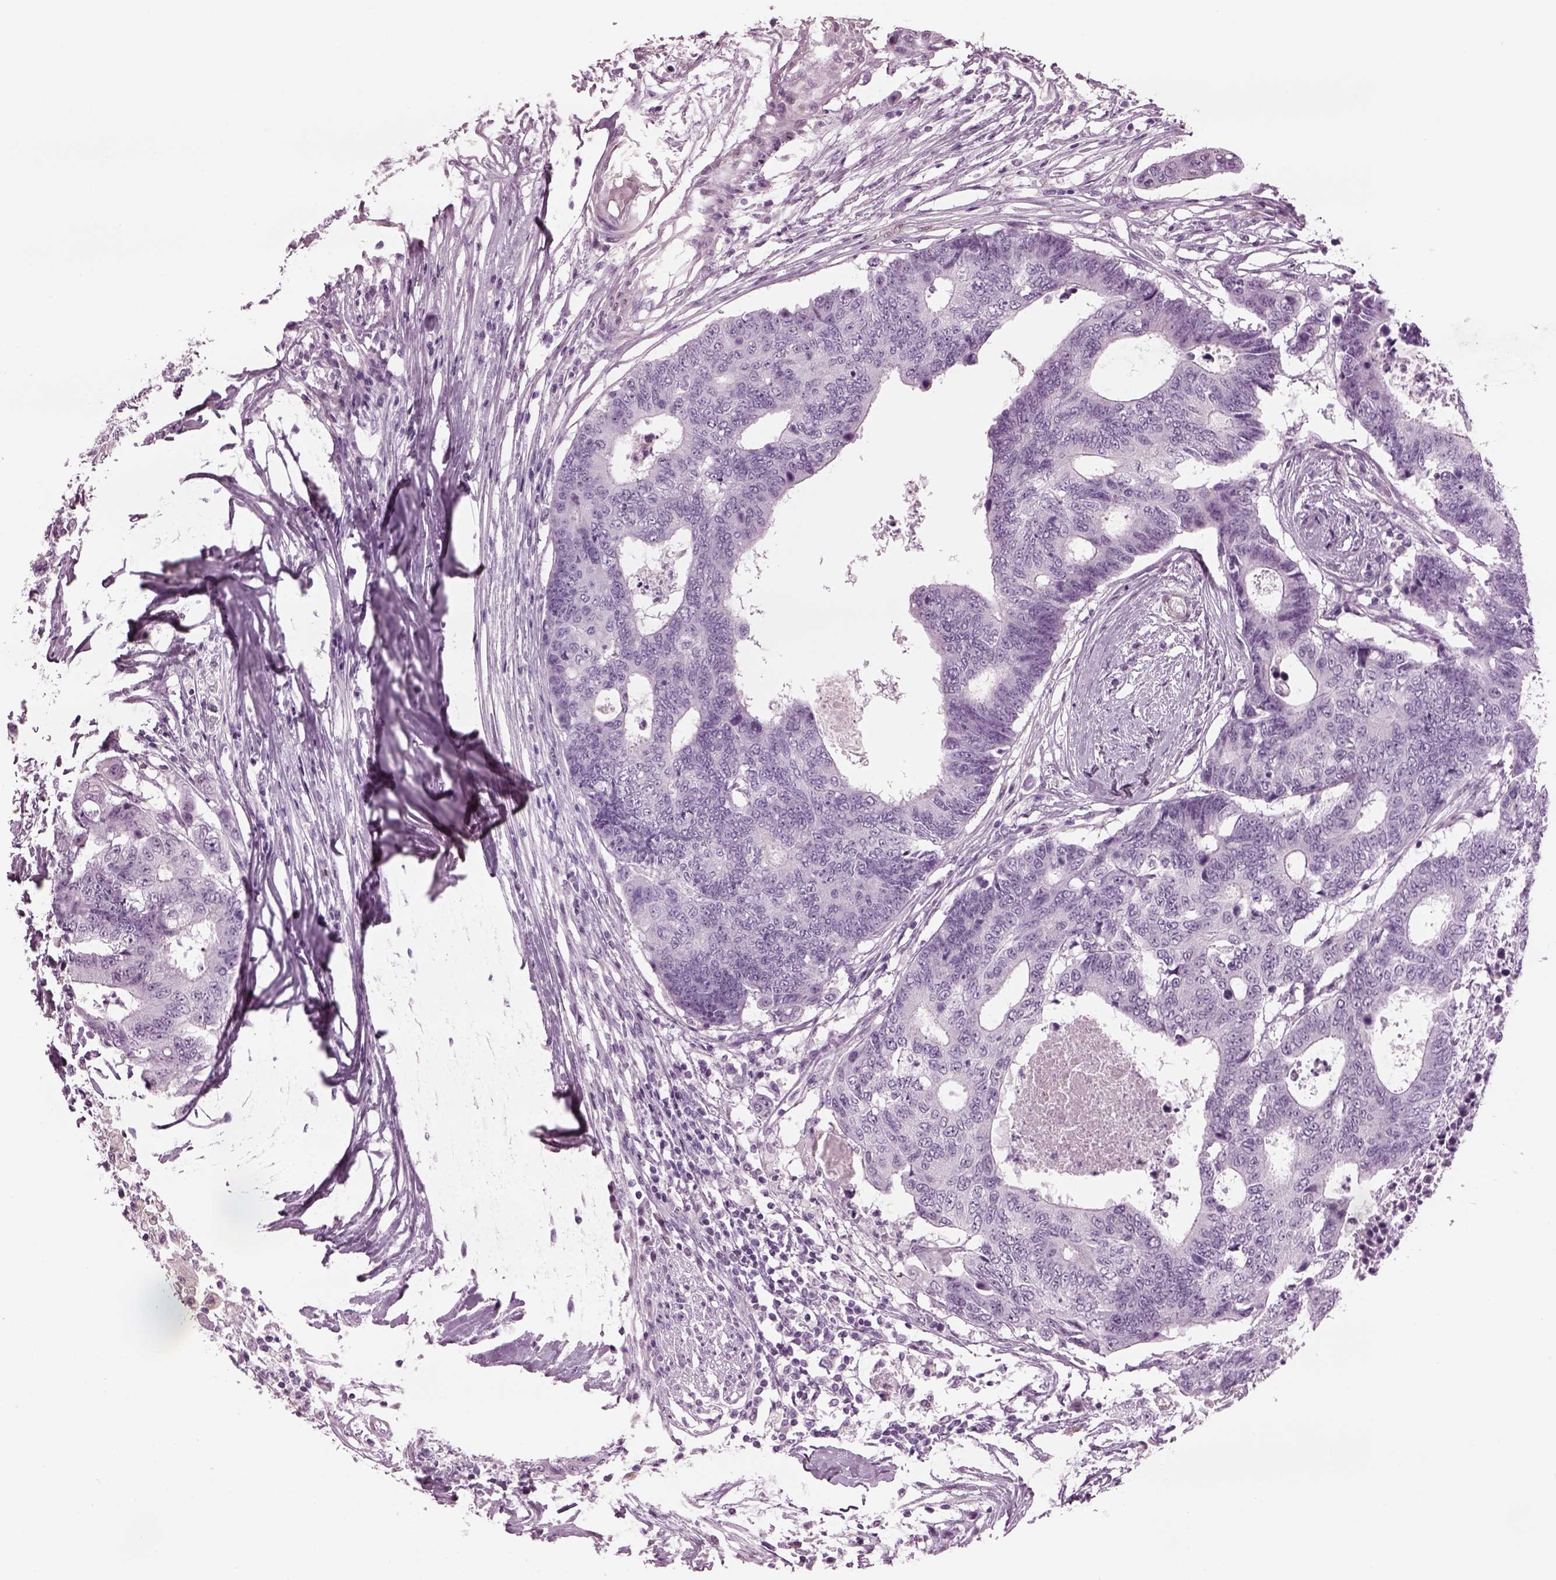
{"staining": {"intensity": "negative", "quantity": "none", "location": "none"}, "tissue": "colorectal cancer", "cell_type": "Tumor cells", "image_type": "cancer", "snomed": [{"axis": "morphology", "description": "Adenocarcinoma, NOS"}, {"axis": "topography", "description": "Colon"}], "caption": "Immunohistochemistry image of neoplastic tissue: colorectal adenocarcinoma stained with DAB displays no significant protein expression in tumor cells.", "gene": "TPPP2", "patient": {"sex": "female", "age": 48}}